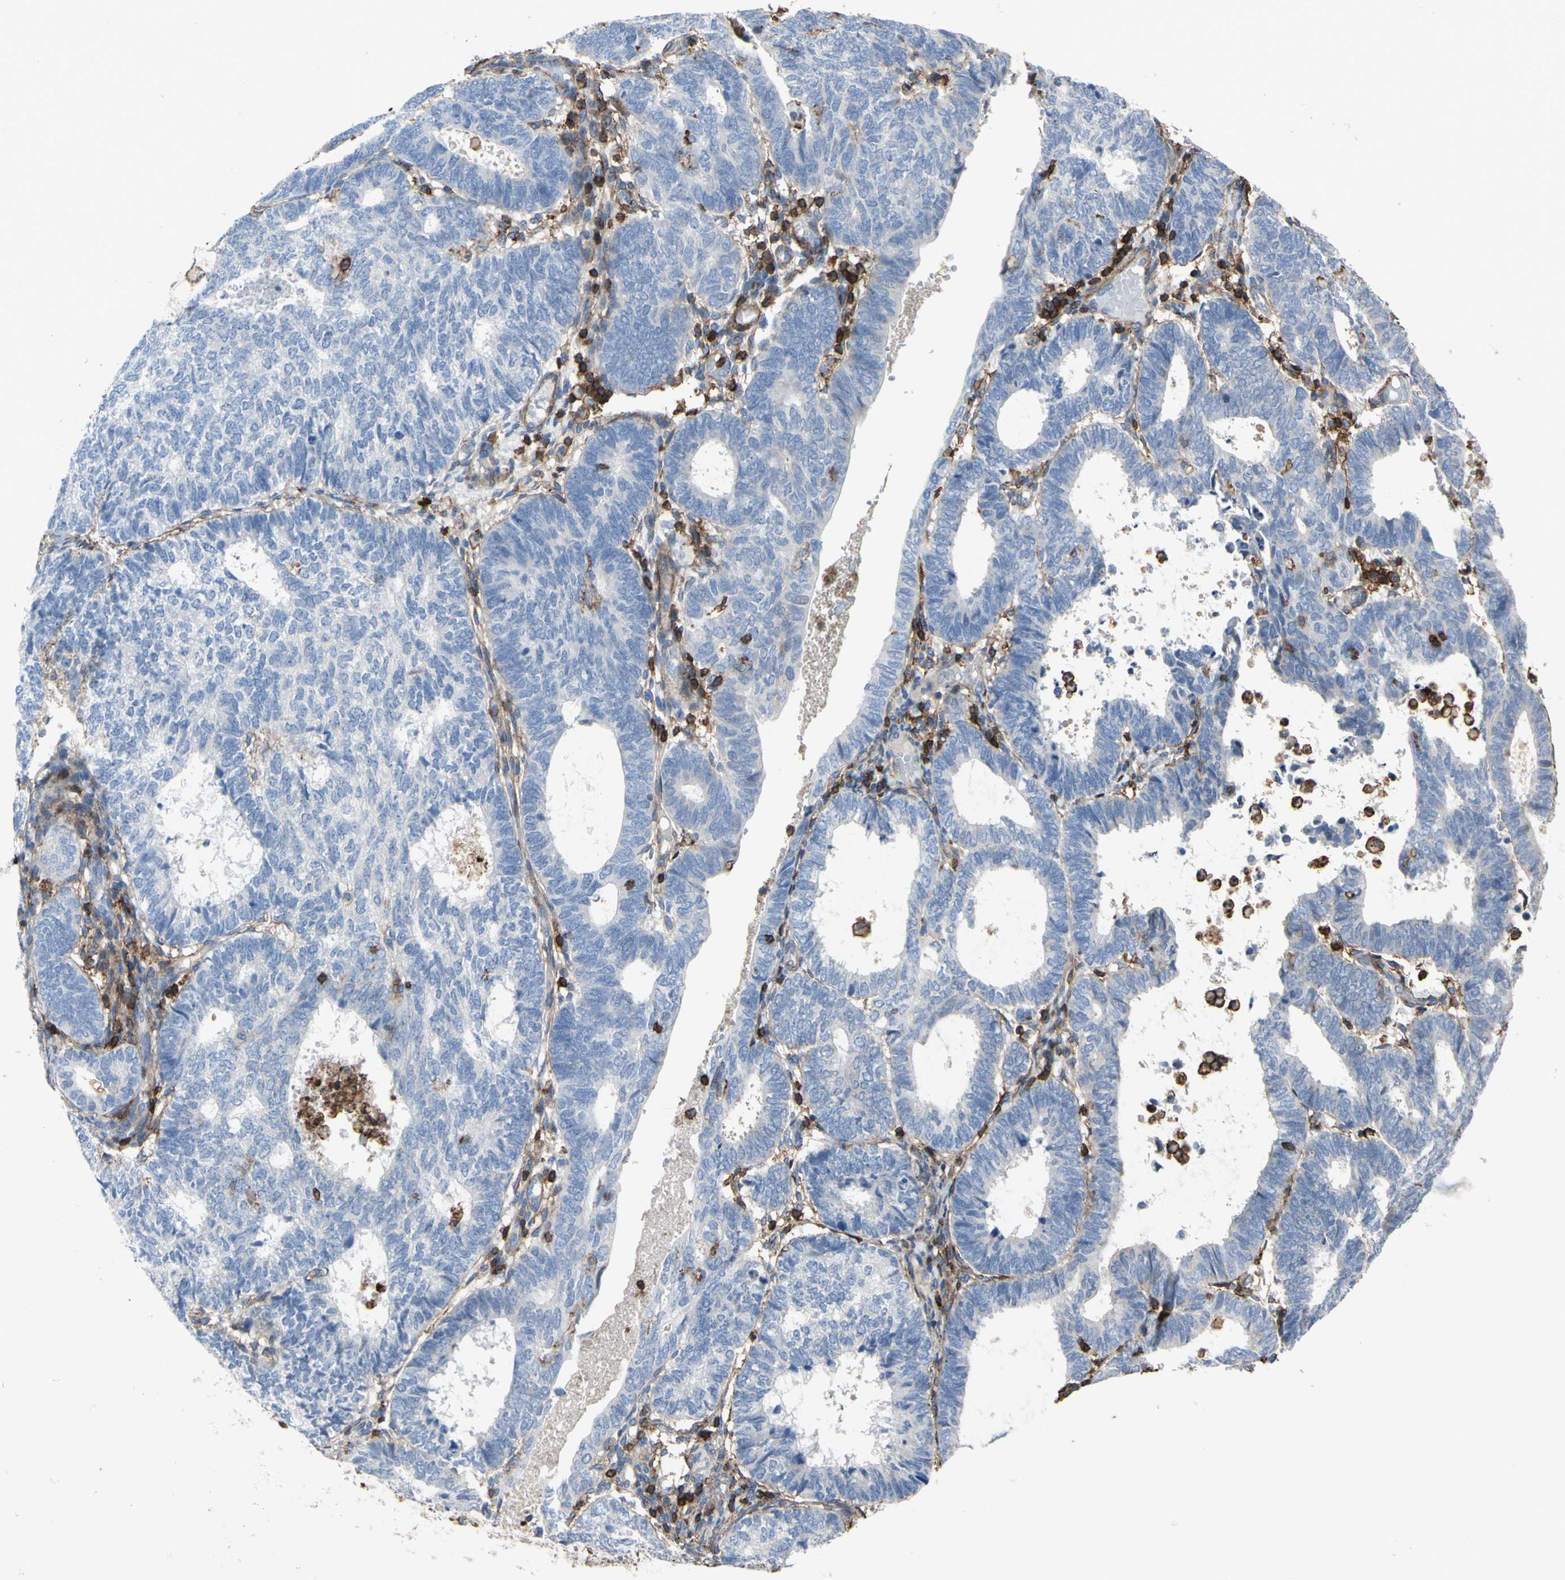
{"staining": {"intensity": "negative", "quantity": "none", "location": "none"}, "tissue": "endometrial cancer", "cell_type": "Tumor cells", "image_type": "cancer", "snomed": [{"axis": "morphology", "description": "Adenocarcinoma, NOS"}, {"axis": "topography", "description": "Uterus"}], "caption": "Tumor cells show no significant protein expression in adenocarcinoma (endometrial). (DAB immunohistochemistry visualized using brightfield microscopy, high magnification).", "gene": "ANXA6", "patient": {"sex": "female", "age": 60}}